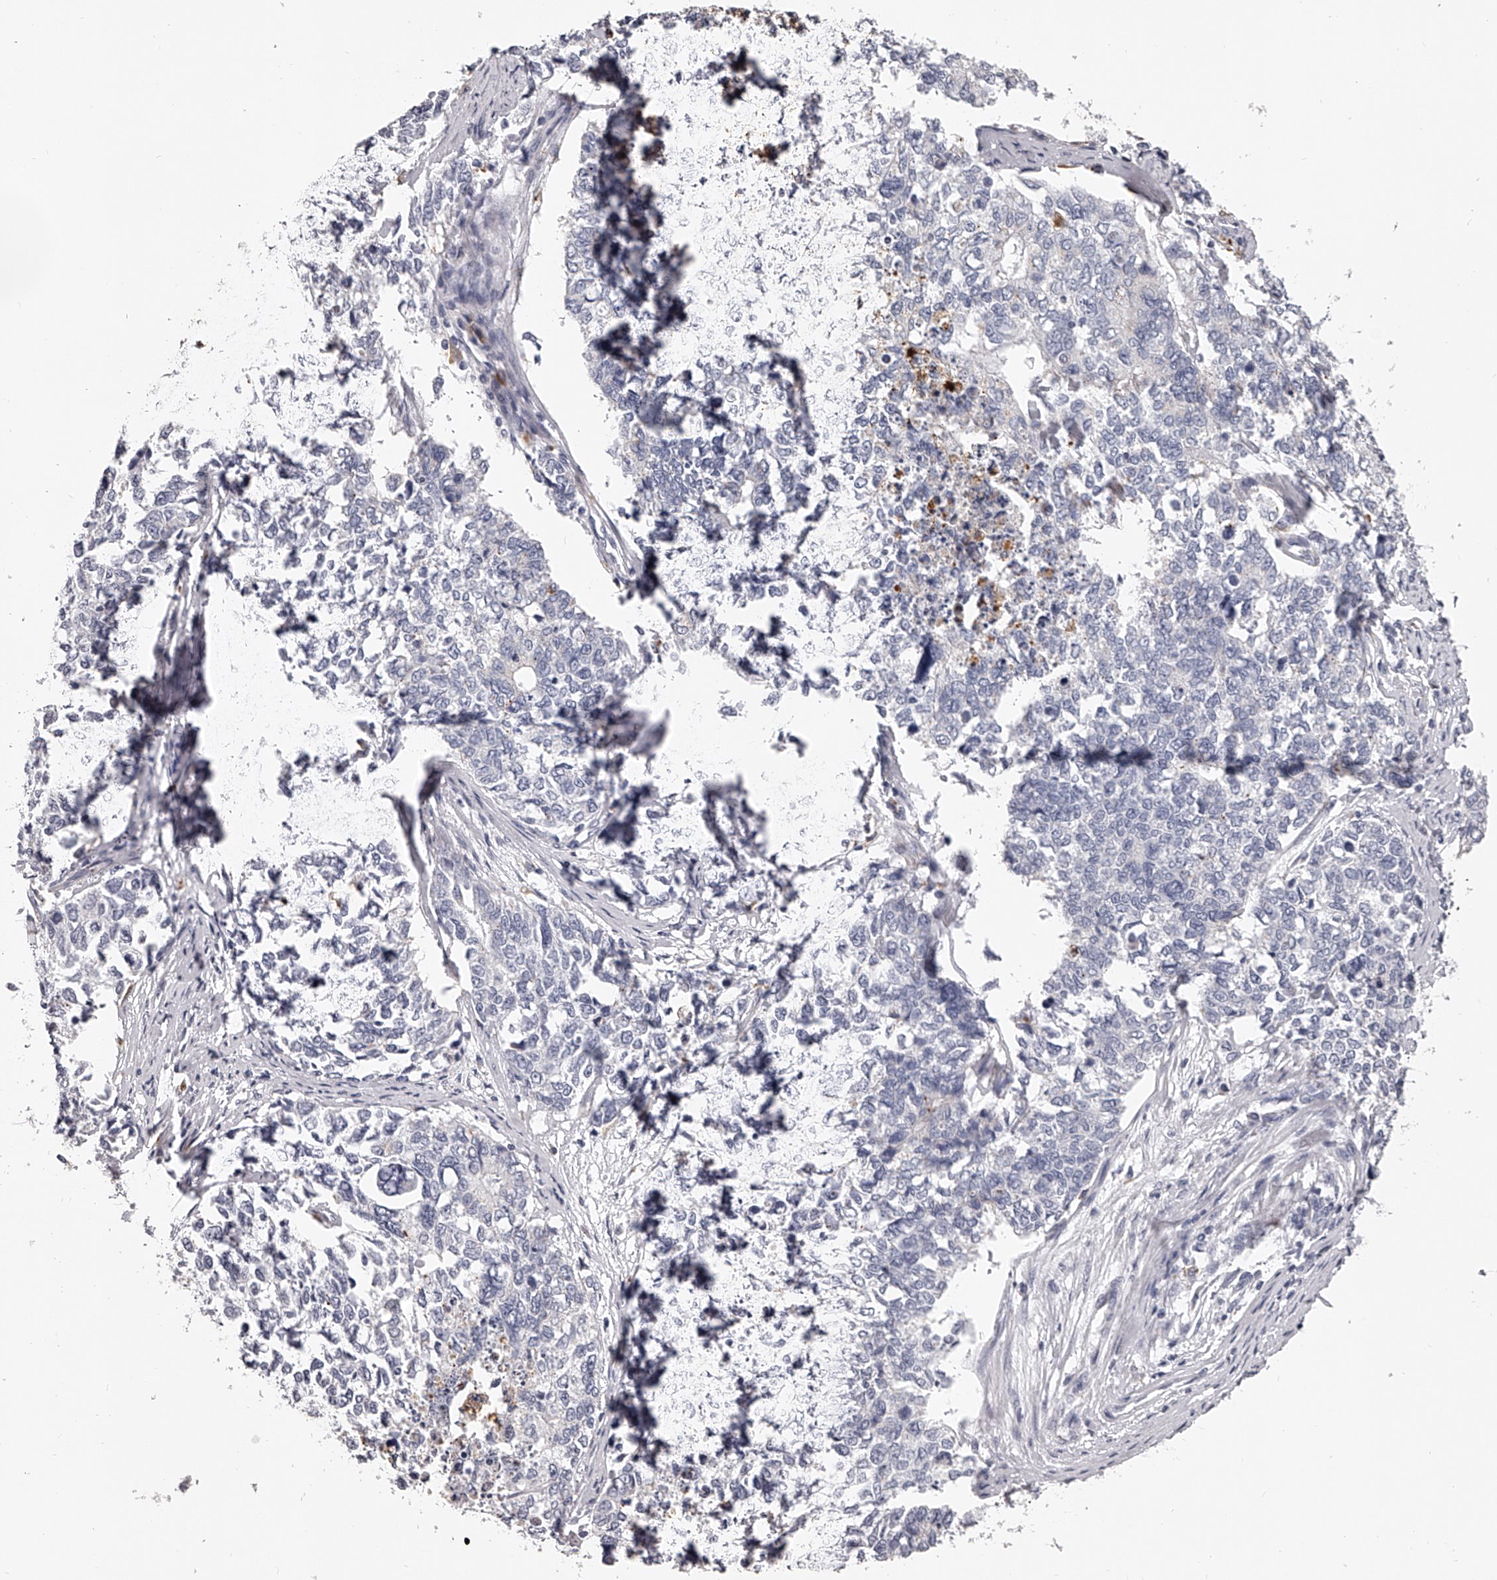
{"staining": {"intensity": "negative", "quantity": "none", "location": "none"}, "tissue": "cervical cancer", "cell_type": "Tumor cells", "image_type": "cancer", "snomed": [{"axis": "morphology", "description": "Squamous cell carcinoma, NOS"}, {"axis": "topography", "description": "Cervix"}], "caption": "Immunohistochemical staining of cervical squamous cell carcinoma demonstrates no significant expression in tumor cells. The staining is performed using DAB (3,3'-diaminobenzidine) brown chromogen with nuclei counter-stained in using hematoxylin.", "gene": "DMRT1", "patient": {"sex": "female", "age": 63}}